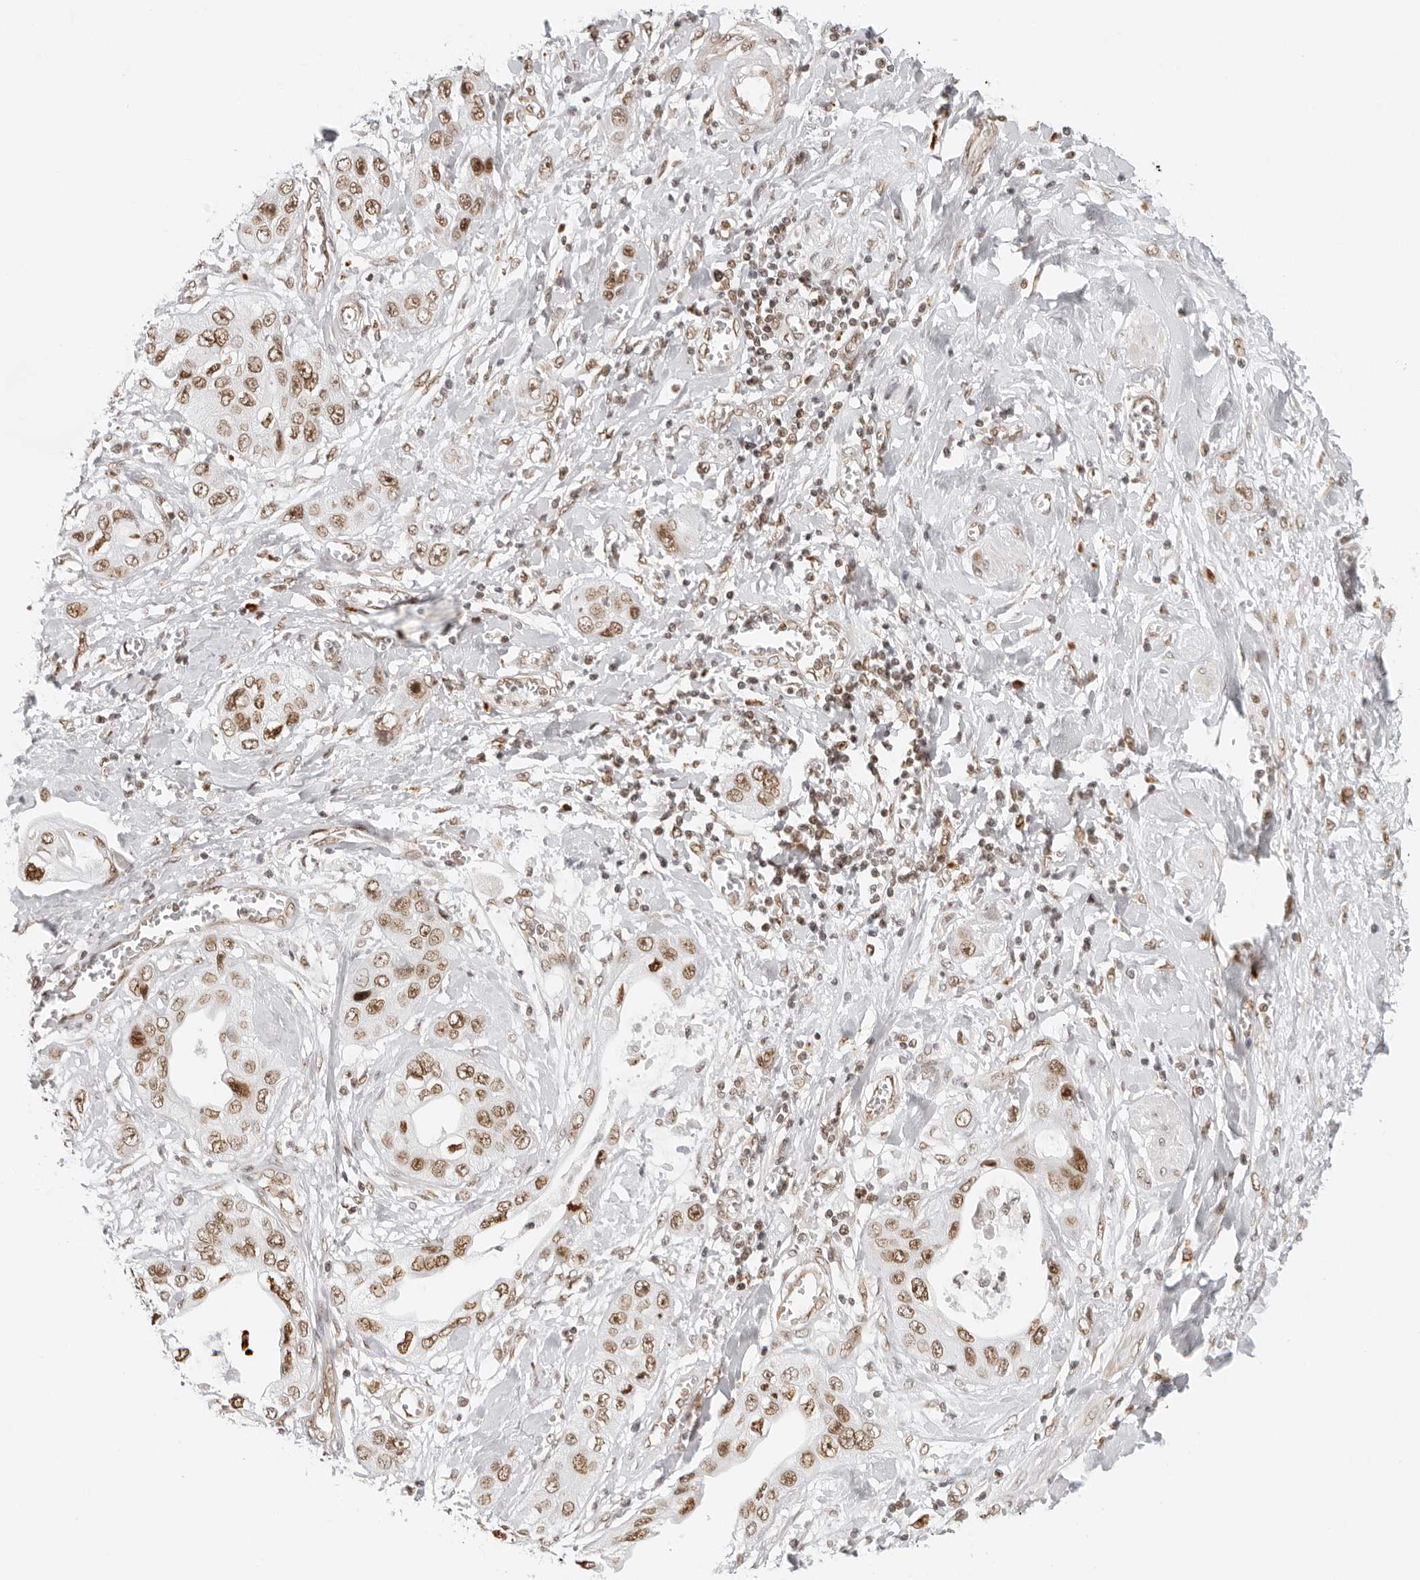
{"staining": {"intensity": "moderate", "quantity": ">75%", "location": "nuclear"}, "tissue": "pancreatic cancer", "cell_type": "Tumor cells", "image_type": "cancer", "snomed": [{"axis": "morphology", "description": "Adenocarcinoma, NOS"}, {"axis": "topography", "description": "Pancreas"}], "caption": "Immunohistochemical staining of human pancreatic cancer (adenocarcinoma) exhibits moderate nuclear protein staining in about >75% of tumor cells. The staining is performed using DAB (3,3'-diaminobenzidine) brown chromogen to label protein expression. The nuclei are counter-stained blue using hematoxylin.", "gene": "RCC1", "patient": {"sex": "female", "age": 70}}